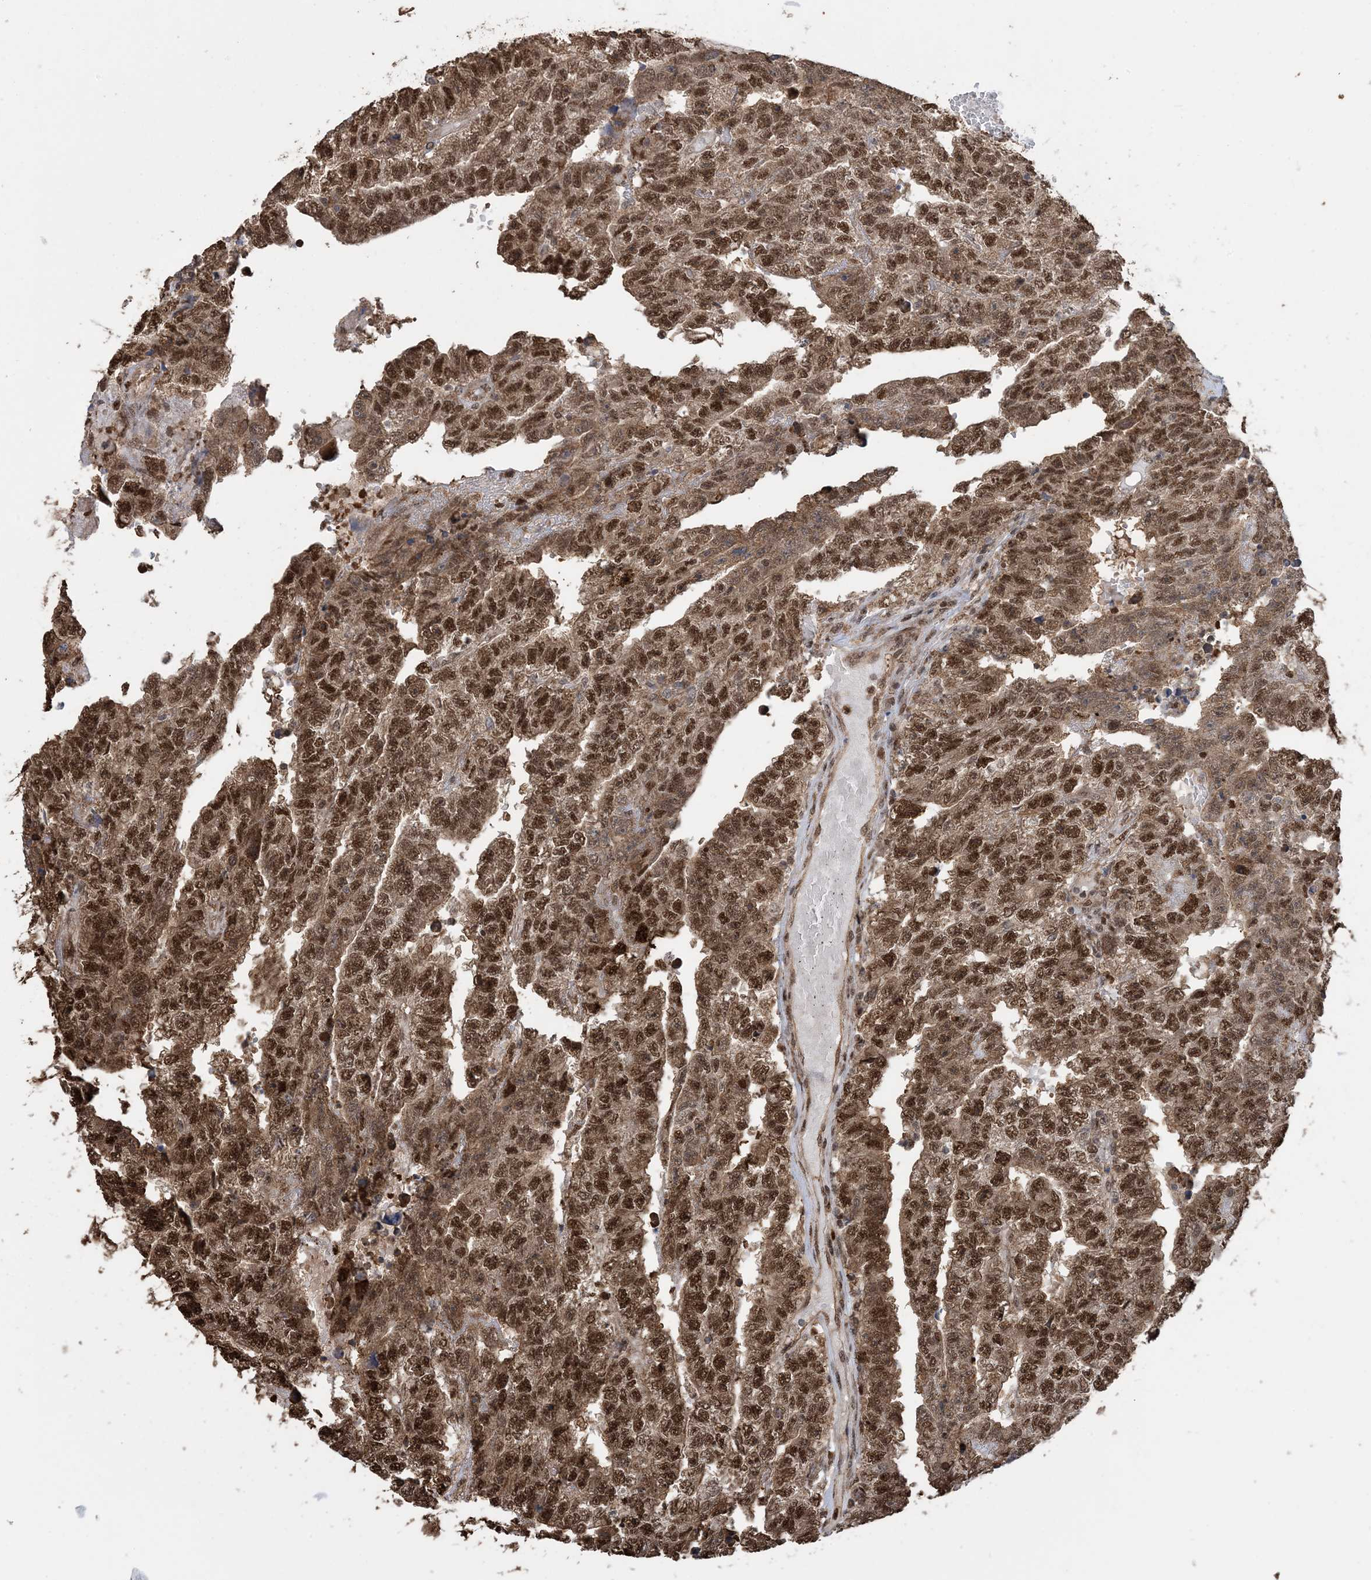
{"staining": {"intensity": "strong", "quantity": ">75%", "location": "cytoplasmic/membranous,nuclear"}, "tissue": "testis cancer", "cell_type": "Tumor cells", "image_type": "cancer", "snomed": [{"axis": "morphology", "description": "Carcinoma, Embryonal, NOS"}, {"axis": "topography", "description": "Testis"}], "caption": "Testis cancer (embryonal carcinoma) stained with a protein marker reveals strong staining in tumor cells.", "gene": "HSPA1A", "patient": {"sex": "male", "age": 25}}